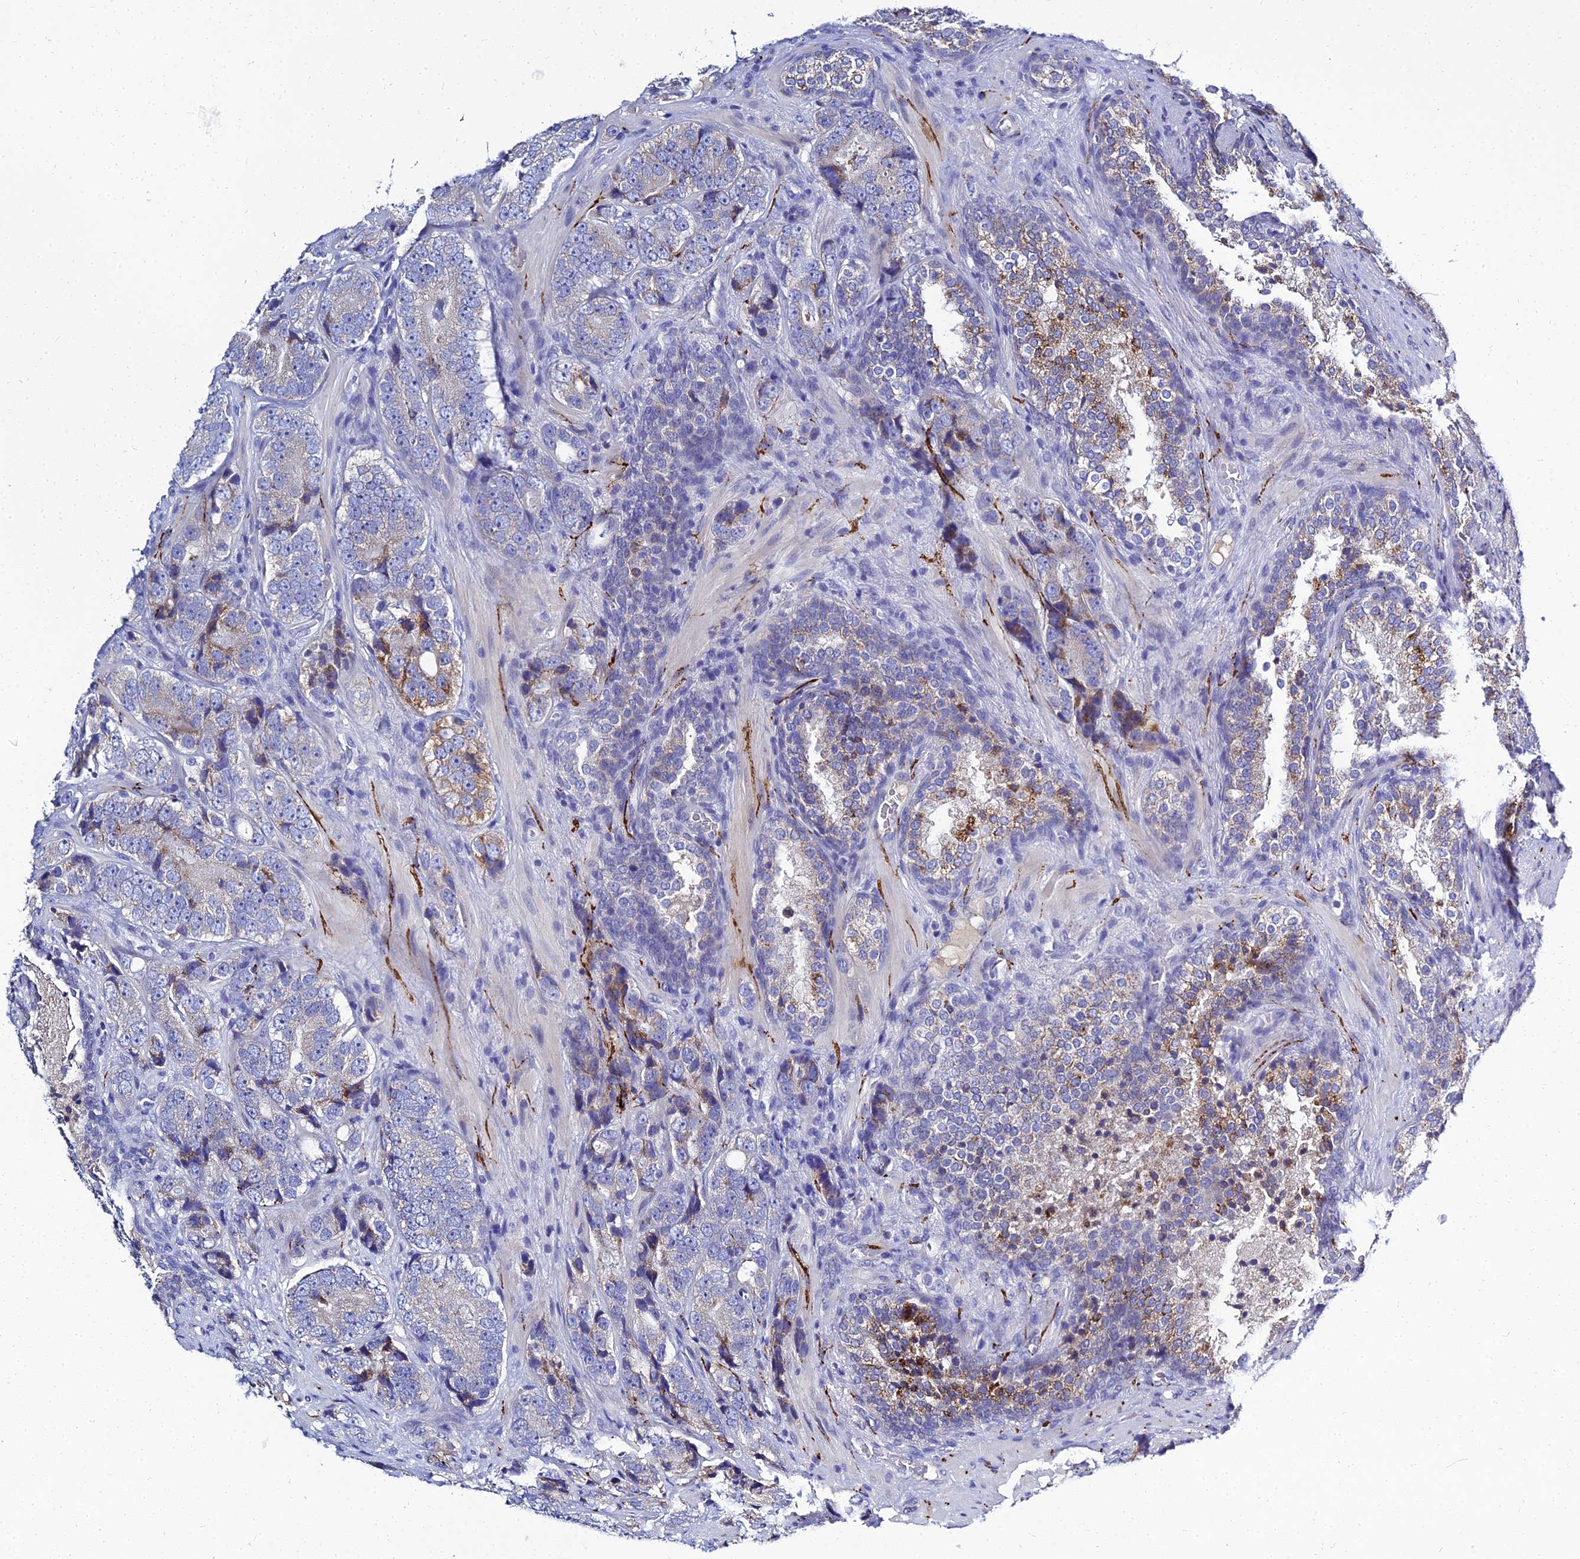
{"staining": {"intensity": "moderate", "quantity": "<25%", "location": "cytoplasmic/membranous"}, "tissue": "prostate cancer", "cell_type": "Tumor cells", "image_type": "cancer", "snomed": [{"axis": "morphology", "description": "Adenocarcinoma, High grade"}, {"axis": "topography", "description": "Prostate"}], "caption": "Immunohistochemical staining of human adenocarcinoma (high-grade) (prostate) demonstrates moderate cytoplasmic/membranous protein staining in about <25% of tumor cells.", "gene": "NPY", "patient": {"sex": "male", "age": 56}}